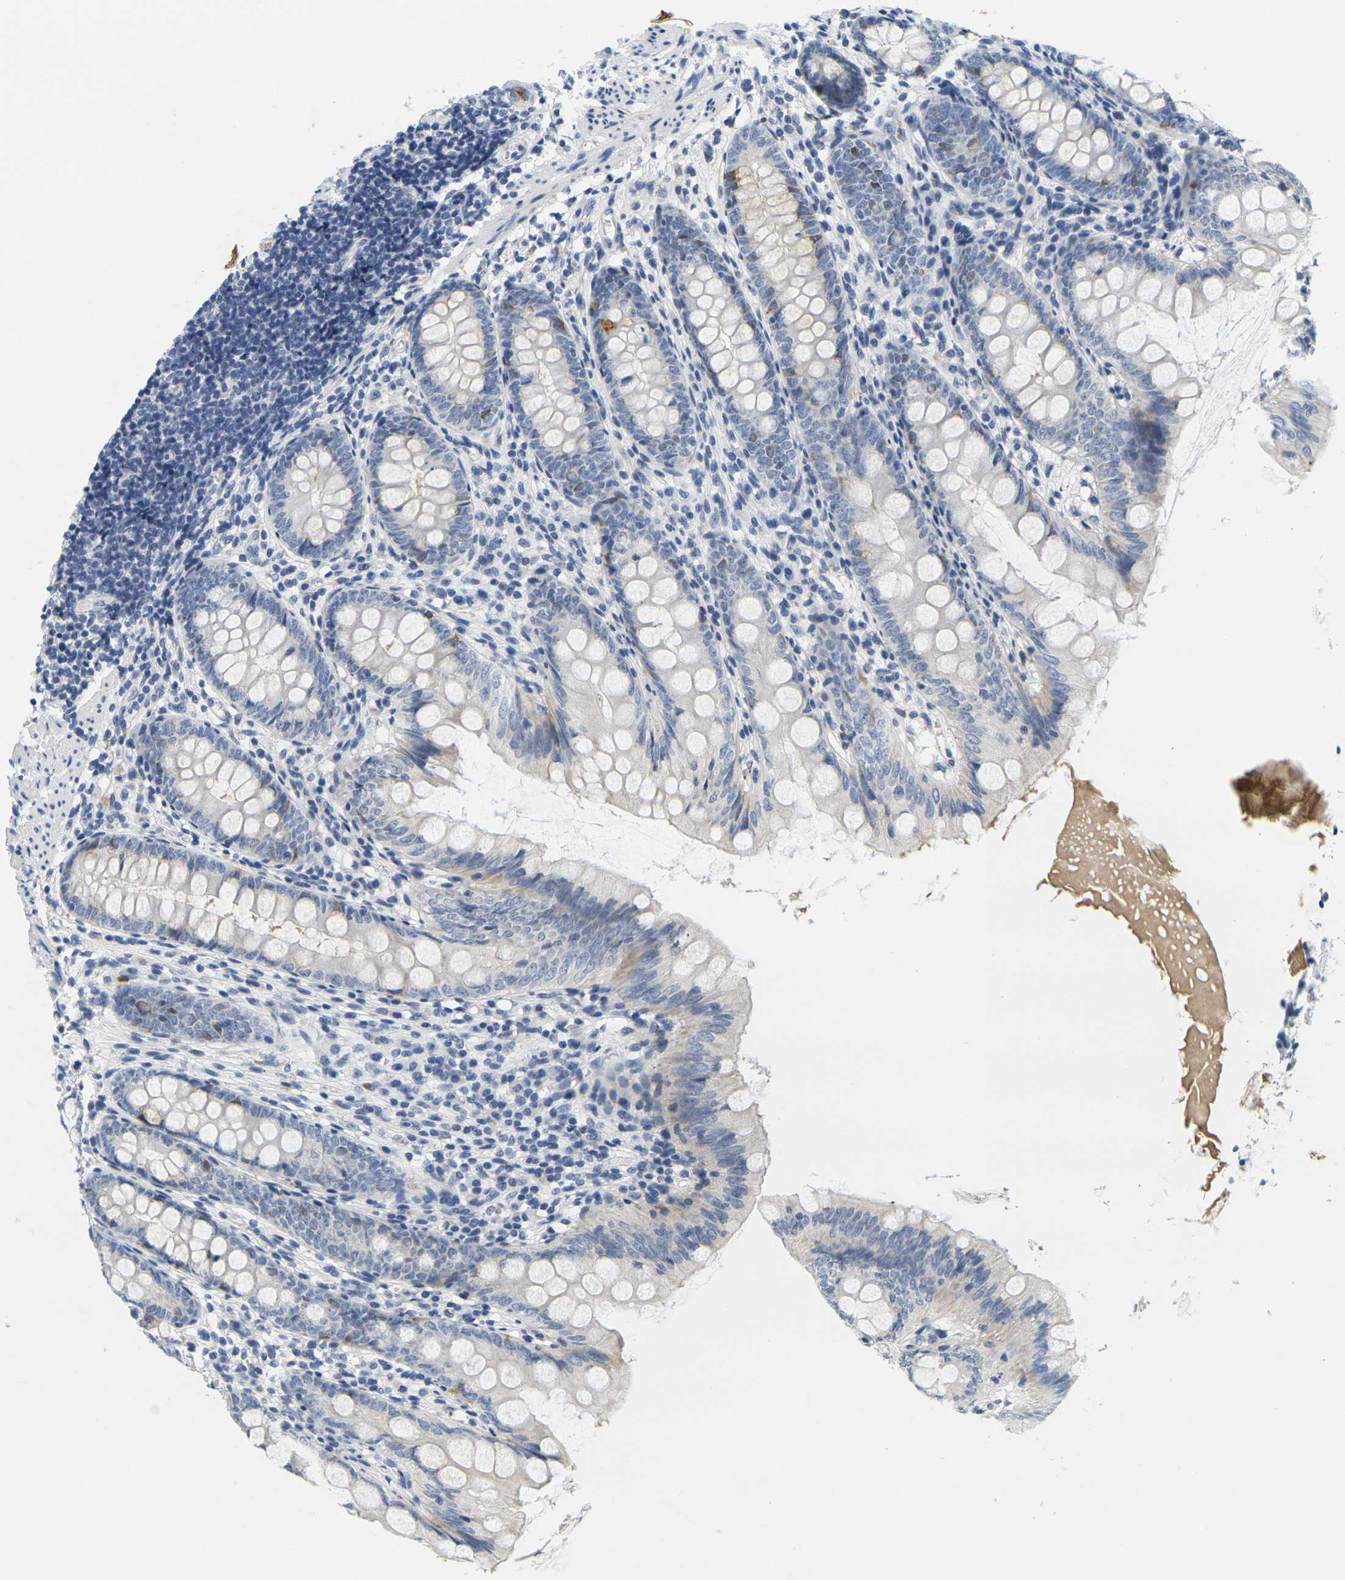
{"staining": {"intensity": "negative", "quantity": "none", "location": "none"}, "tissue": "appendix", "cell_type": "Glandular cells", "image_type": "normal", "snomed": [{"axis": "morphology", "description": "Normal tissue, NOS"}, {"axis": "topography", "description": "Appendix"}], "caption": "This photomicrograph is of normal appendix stained with immunohistochemistry (IHC) to label a protein in brown with the nuclei are counter-stained blue. There is no staining in glandular cells. (DAB (3,3'-diaminobenzidine) immunohistochemistry visualized using brightfield microscopy, high magnification).", "gene": "KLK5", "patient": {"sex": "female", "age": 77}}